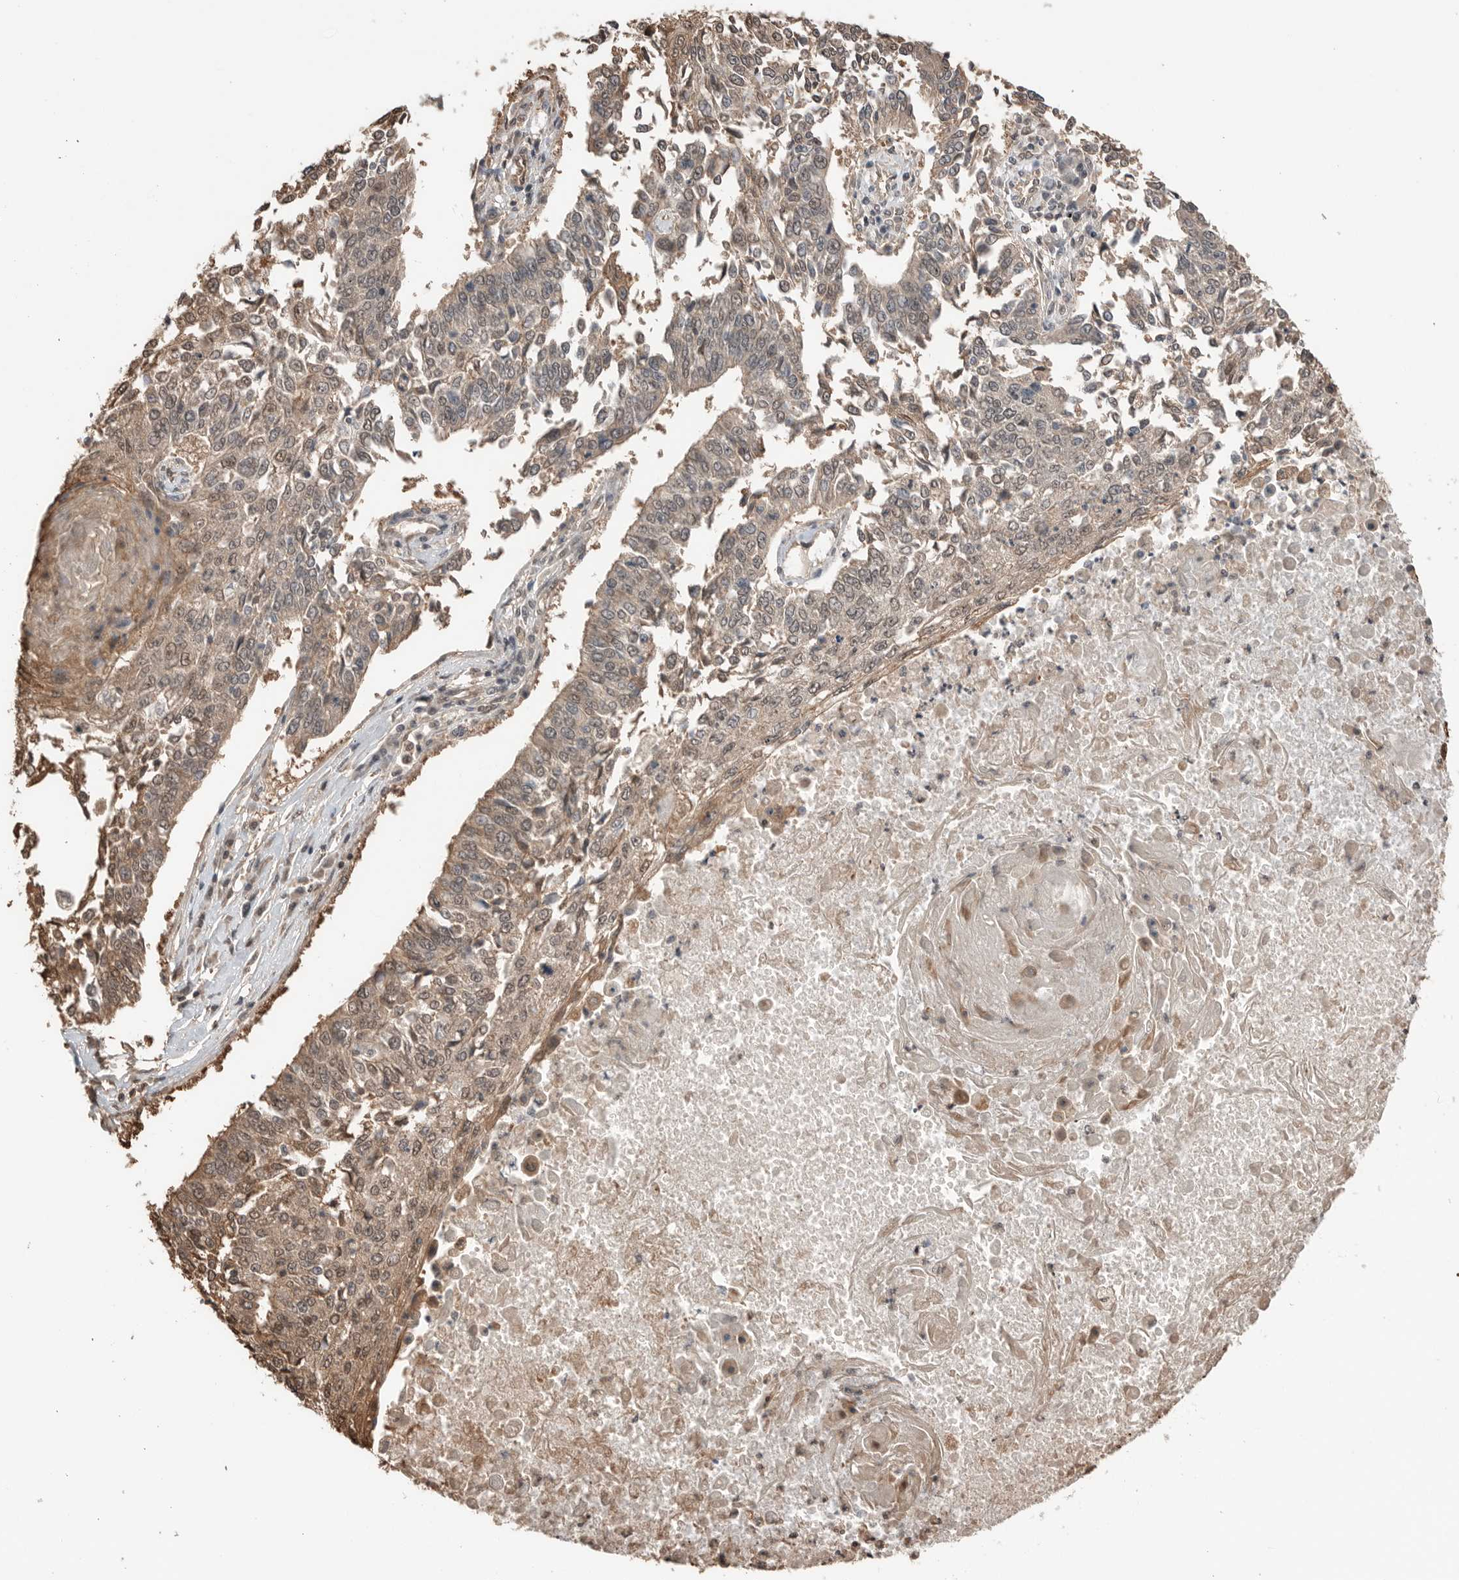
{"staining": {"intensity": "weak", "quantity": "25%-75%", "location": "cytoplasmic/membranous,nuclear"}, "tissue": "lung cancer", "cell_type": "Tumor cells", "image_type": "cancer", "snomed": [{"axis": "morphology", "description": "Normal tissue, NOS"}, {"axis": "morphology", "description": "Squamous cell carcinoma, NOS"}, {"axis": "topography", "description": "Cartilage tissue"}, {"axis": "topography", "description": "Bronchus"}, {"axis": "topography", "description": "Lung"}, {"axis": "topography", "description": "Peripheral nerve tissue"}], "caption": "Protein expression analysis of squamous cell carcinoma (lung) displays weak cytoplasmic/membranous and nuclear staining in approximately 25%-75% of tumor cells.", "gene": "PEAK1", "patient": {"sex": "female", "age": 49}}